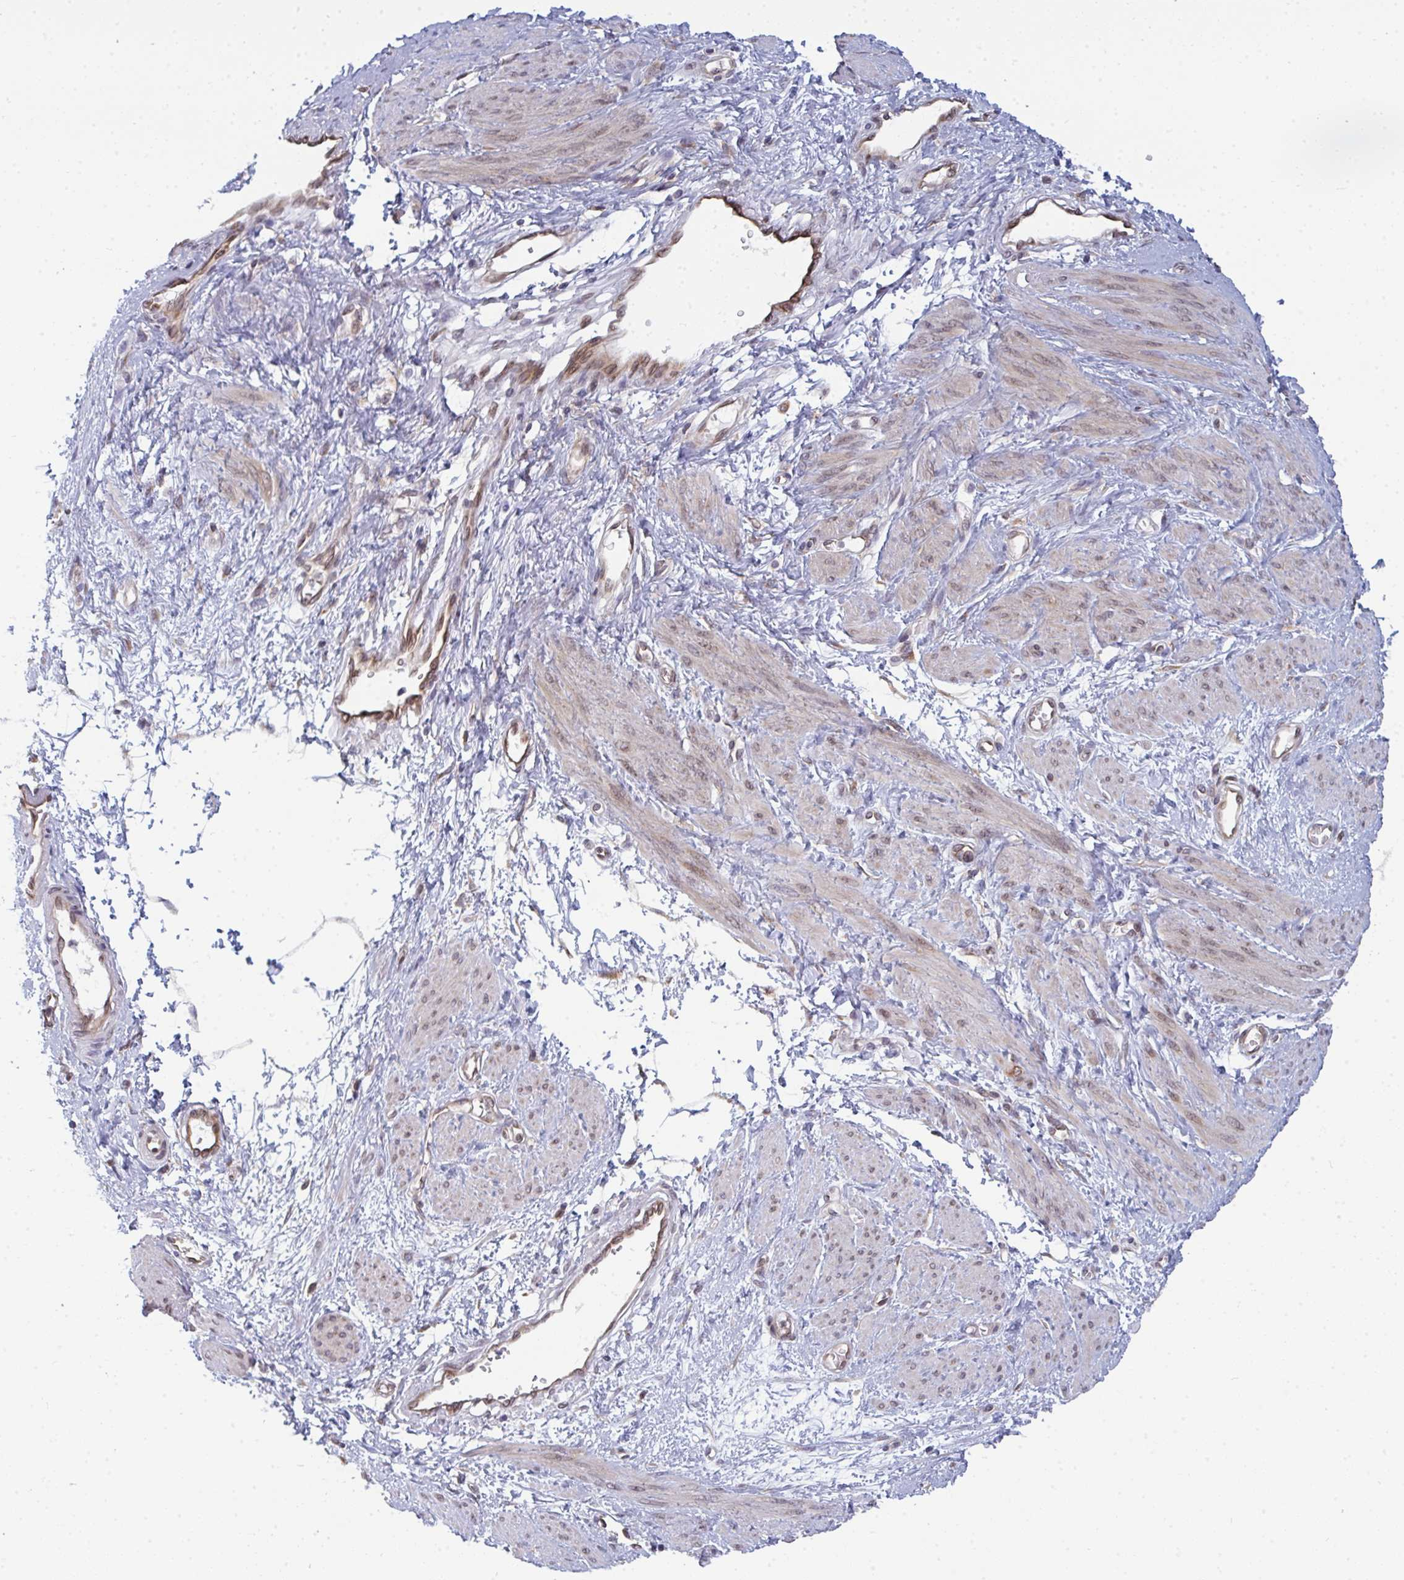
{"staining": {"intensity": "weak", "quantity": "<25%", "location": "cytoplasmic/membranous,nuclear"}, "tissue": "smooth muscle", "cell_type": "Smooth muscle cells", "image_type": "normal", "snomed": [{"axis": "morphology", "description": "Normal tissue, NOS"}, {"axis": "topography", "description": "Smooth muscle"}, {"axis": "topography", "description": "Uterus"}], "caption": "Immunohistochemical staining of benign smooth muscle exhibits no significant positivity in smooth muscle cells. (DAB (3,3'-diaminobenzidine) immunohistochemistry (IHC) with hematoxylin counter stain).", "gene": "LYSMD4", "patient": {"sex": "female", "age": 39}}